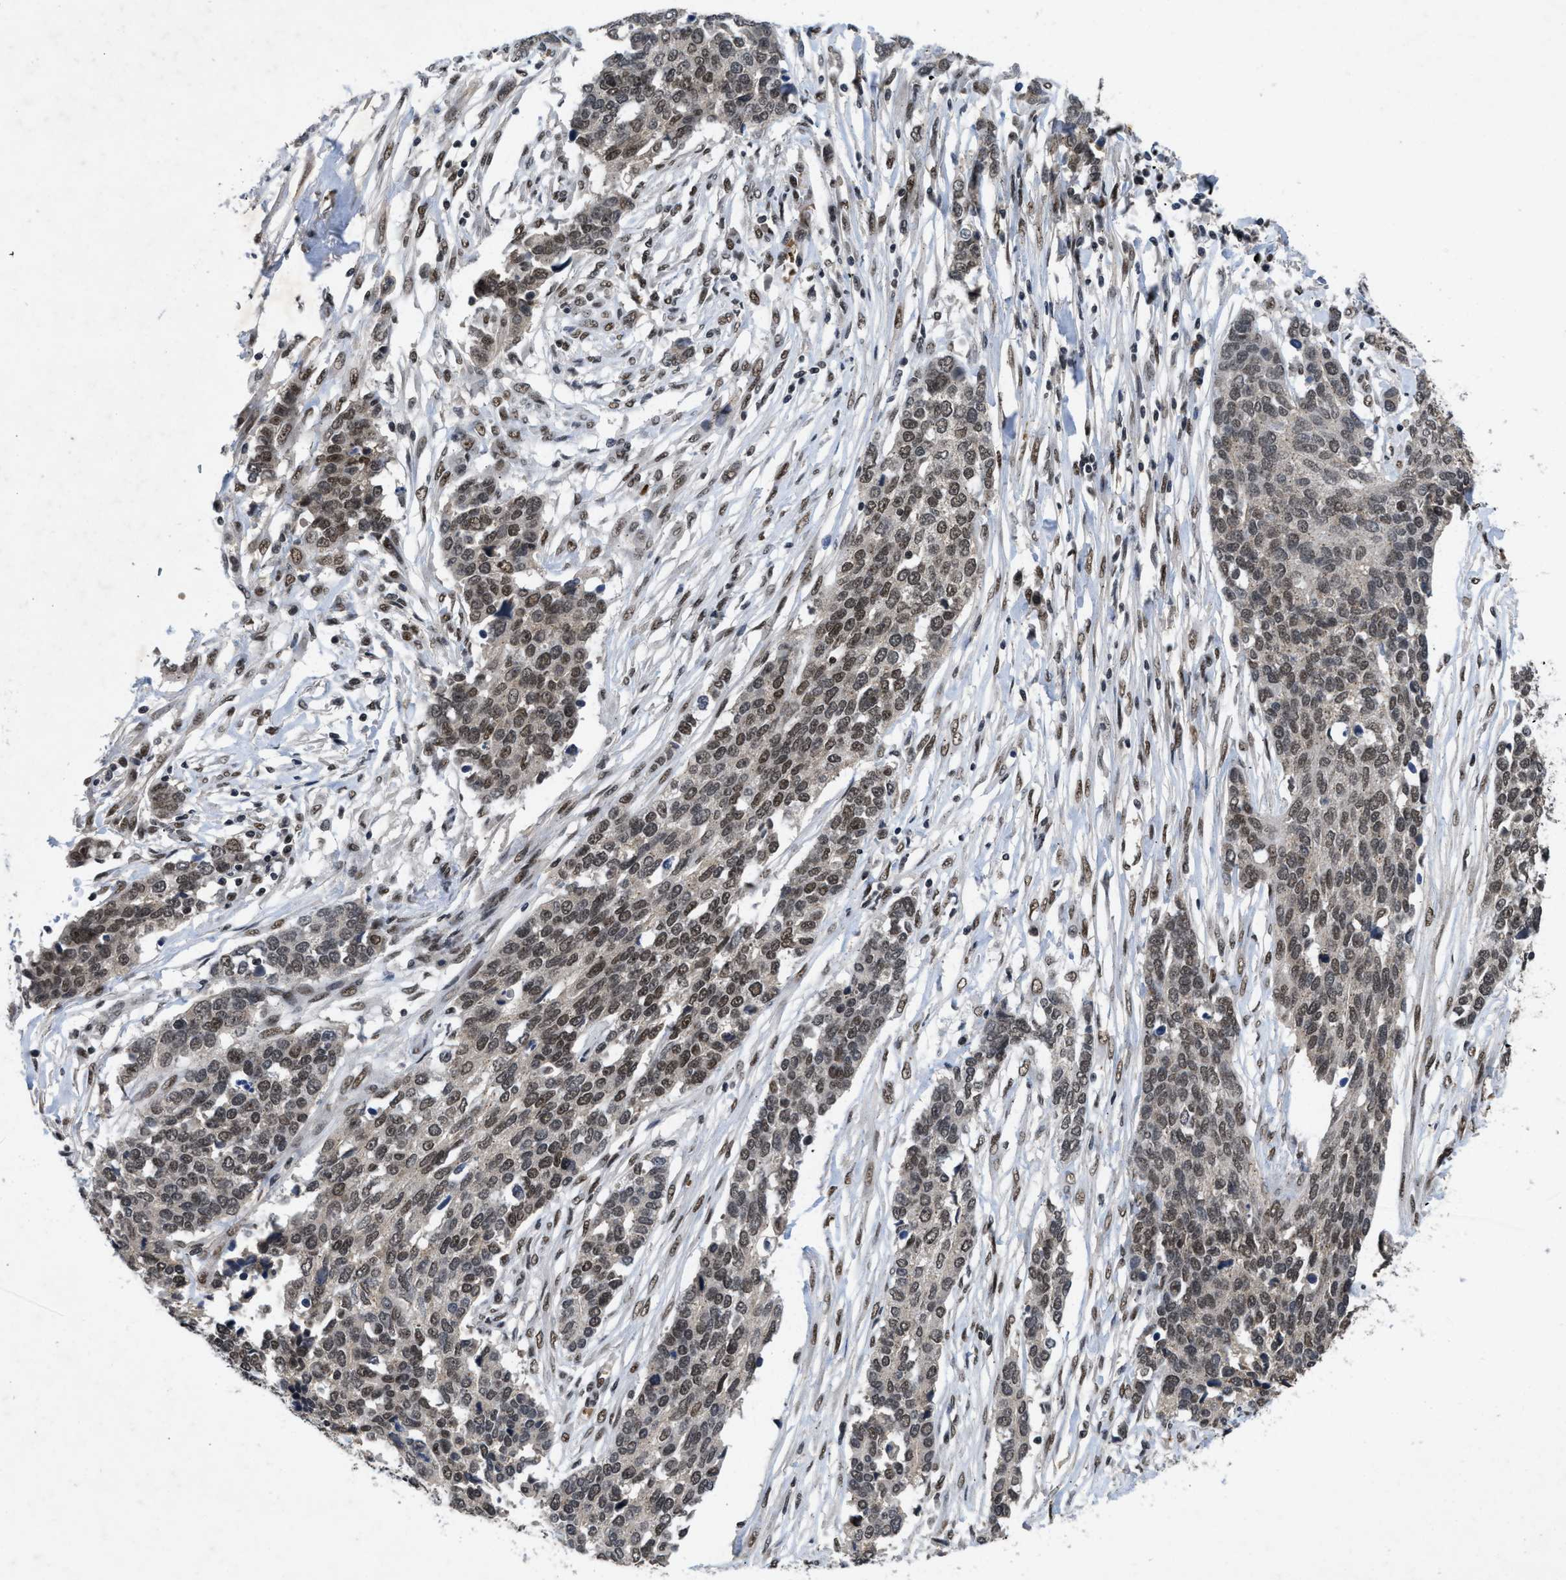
{"staining": {"intensity": "moderate", "quantity": ">75%", "location": "nuclear"}, "tissue": "ovarian cancer", "cell_type": "Tumor cells", "image_type": "cancer", "snomed": [{"axis": "morphology", "description": "Cystadenocarcinoma, serous, NOS"}, {"axis": "topography", "description": "Ovary"}], "caption": "Ovarian serous cystadenocarcinoma tissue shows moderate nuclear staining in about >75% of tumor cells, visualized by immunohistochemistry. (IHC, brightfield microscopy, high magnification).", "gene": "ZNF346", "patient": {"sex": "female", "age": 44}}